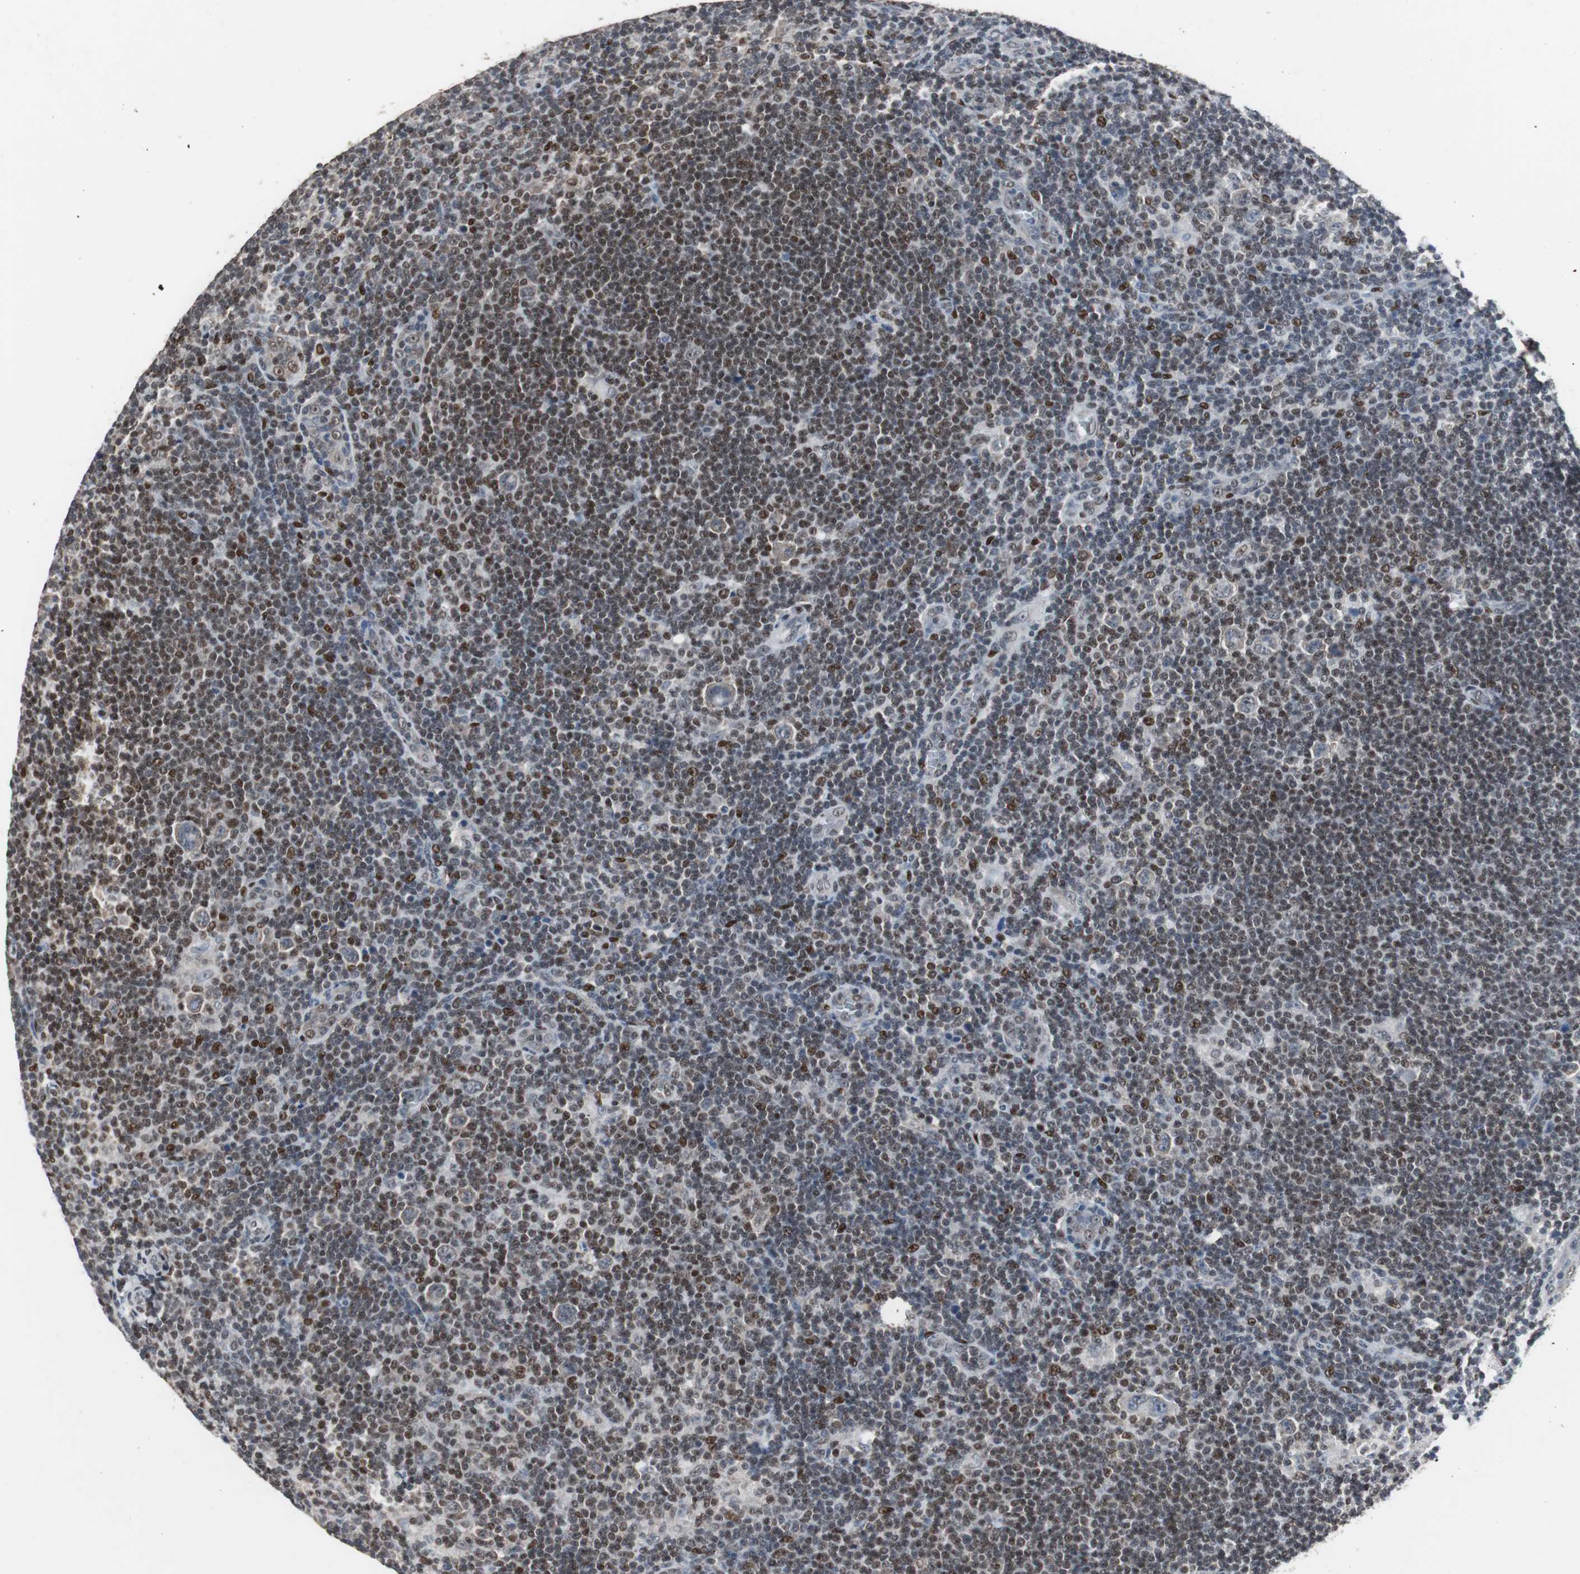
{"staining": {"intensity": "weak", "quantity": "<25%", "location": "cytoplasmic/membranous"}, "tissue": "lymphoma", "cell_type": "Tumor cells", "image_type": "cancer", "snomed": [{"axis": "morphology", "description": "Hodgkin's disease, NOS"}, {"axis": "topography", "description": "Lymph node"}], "caption": "This is an IHC photomicrograph of Hodgkin's disease. There is no expression in tumor cells.", "gene": "ZHX2", "patient": {"sex": "female", "age": 57}}